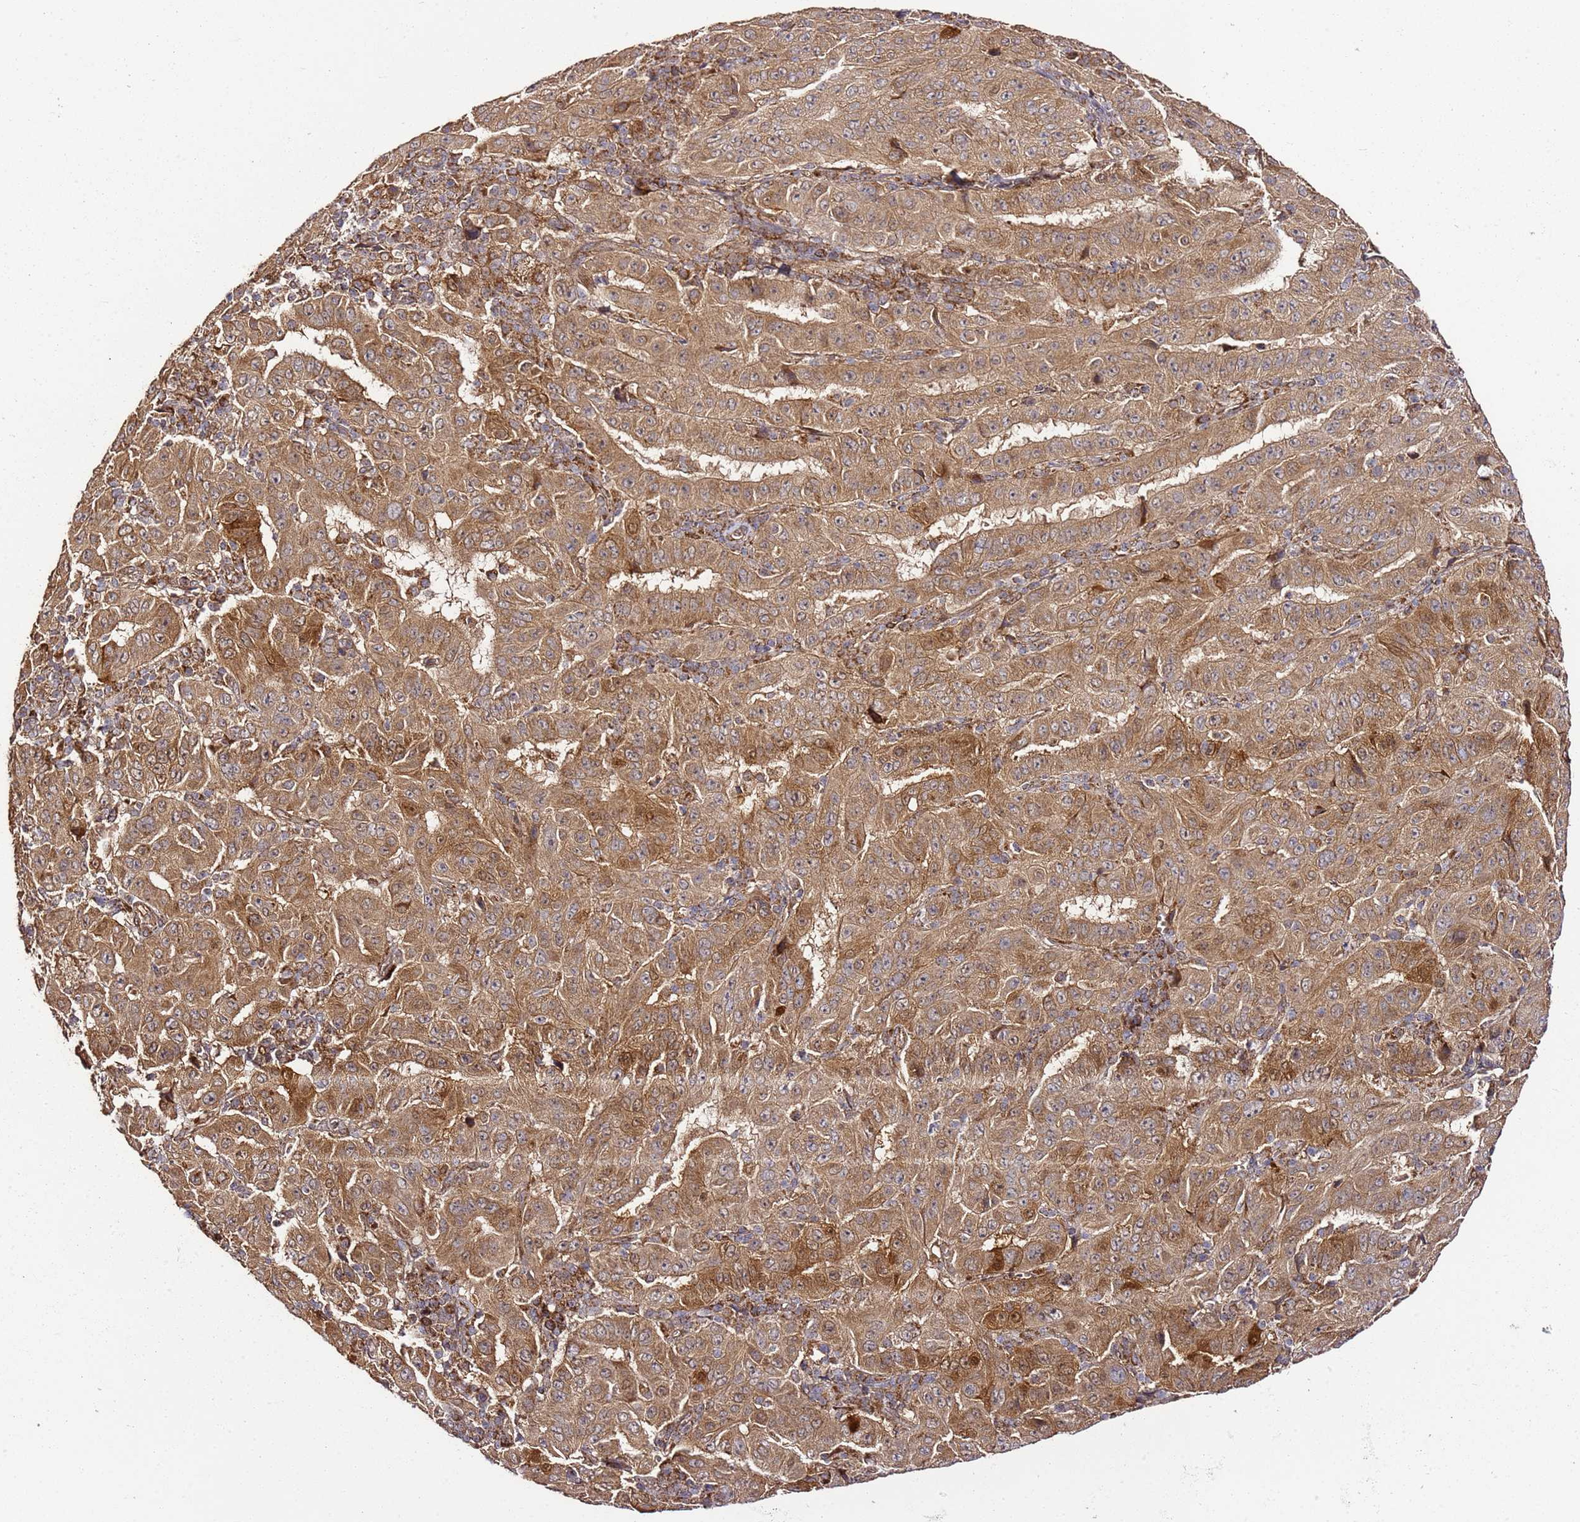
{"staining": {"intensity": "moderate", "quantity": ">75%", "location": "cytoplasmic/membranous"}, "tissue": "pancreatic cancer", "cell_type": "Tumor cells", "image_type": "cancer", "snomed": [{"axis": "morphology", "description": "Adenocarcinoma, NOS"}, {"axis": "topography", "description": "Pancreas"}], "caption": "Immunohistochemistry (DAB (3,3'-diaminobenzidine)) staining of human pancreatic cancer displays moderate cytoplasmic/membranous protein staining in about >75% of tumor cells.", "gene": "TM2D2", "patient": {"sex": "male", "age": 63}}